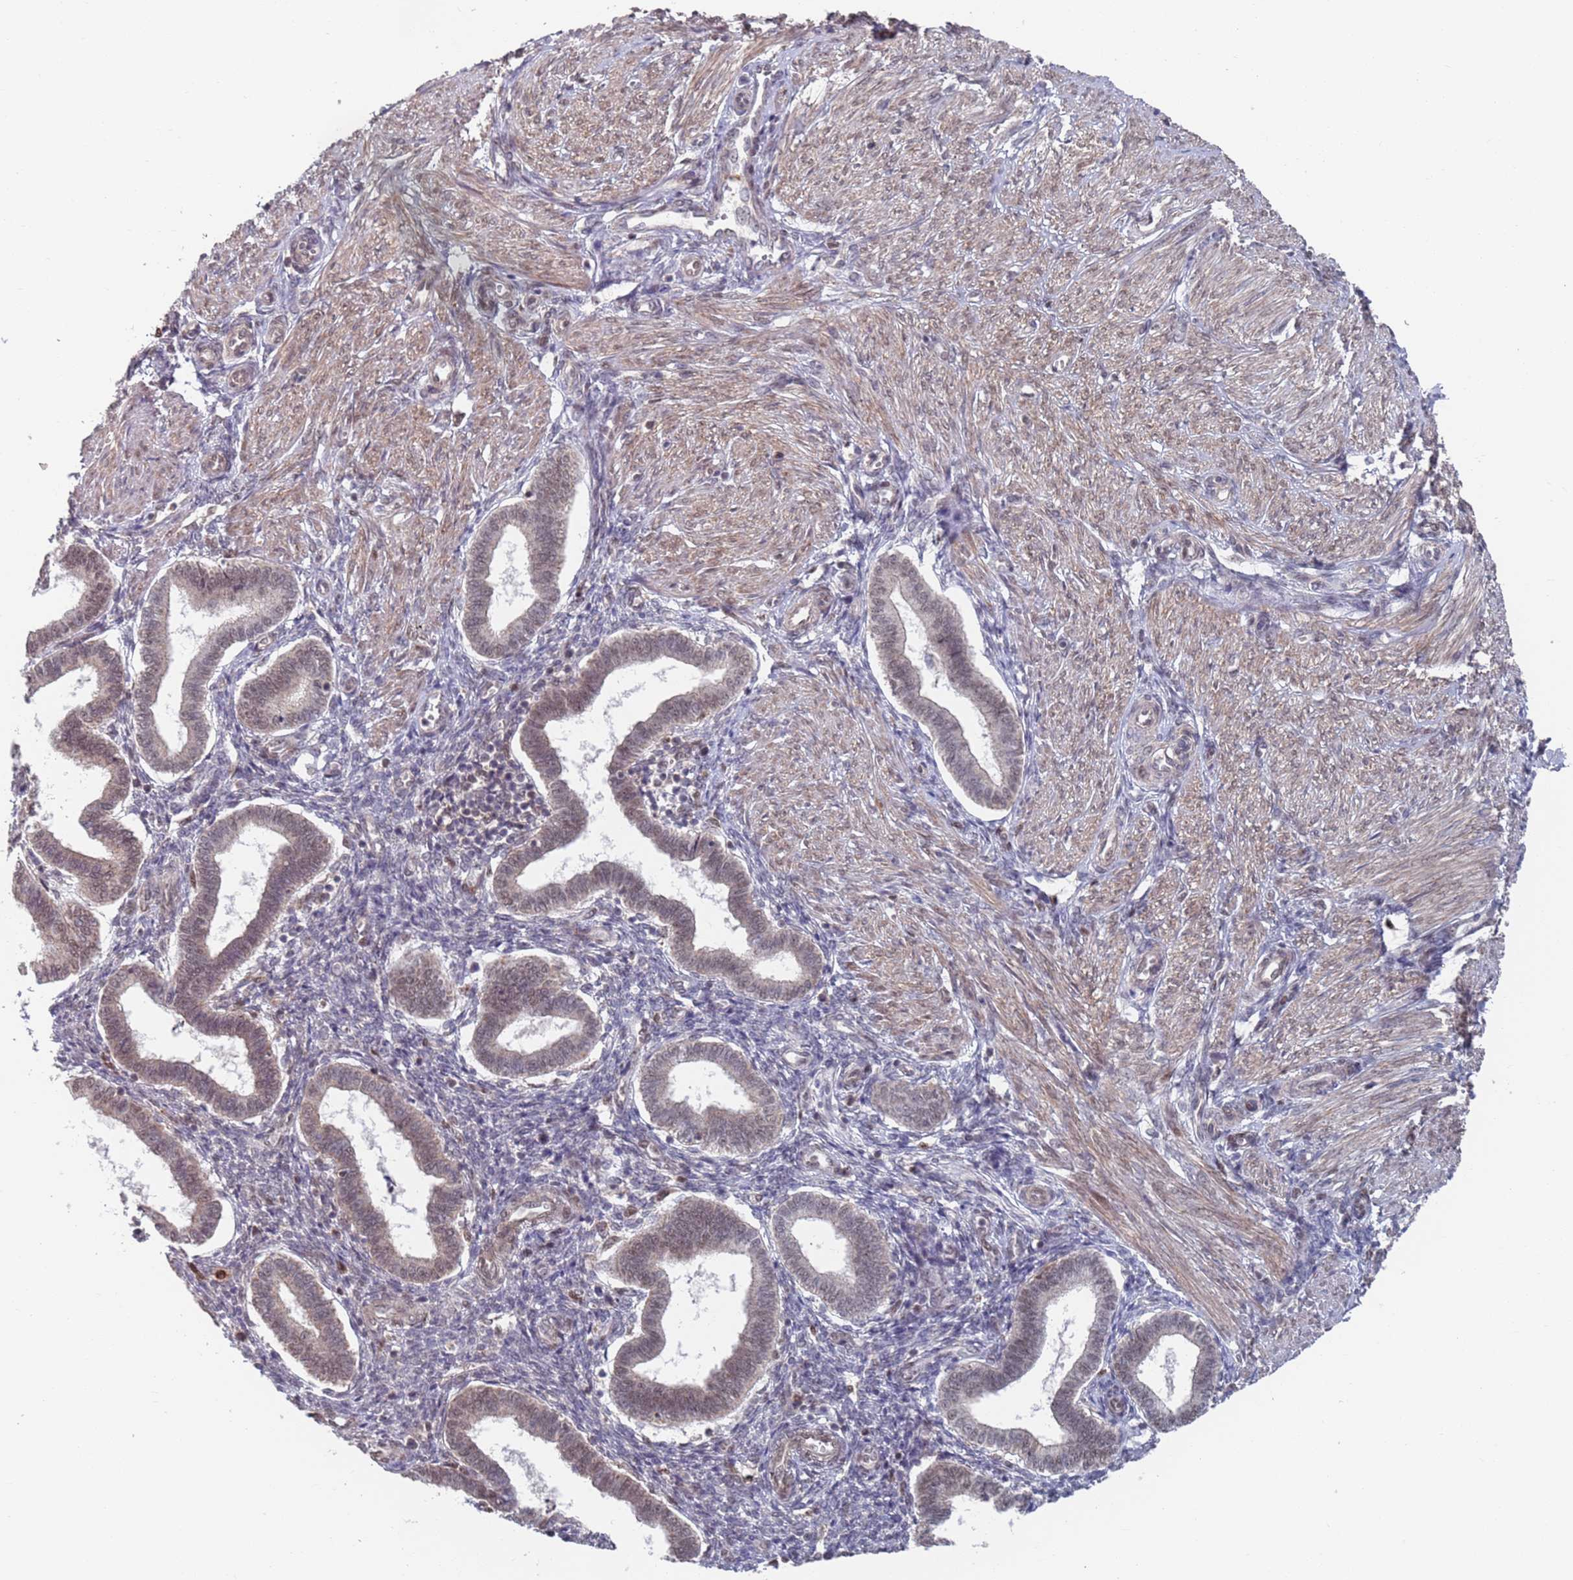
{"staining": {"intensity": "weak", "quantity": "<25%", "location": "nuclear"}, "tissue": "endometrium", "cell_type": "Cells in endometrial stroma", "image_type": "normal", "snomed": [{"axis": "morphology", "description": "Normal tissue, NOS"}, {"axis": "topography", "description": "Endometrium"}], "caption": "IHC of benign endometrium reveals no expression in cells in endometrial stroma.", "gene": "RPP25", "patient": {"sex": "female", "age": 24}}